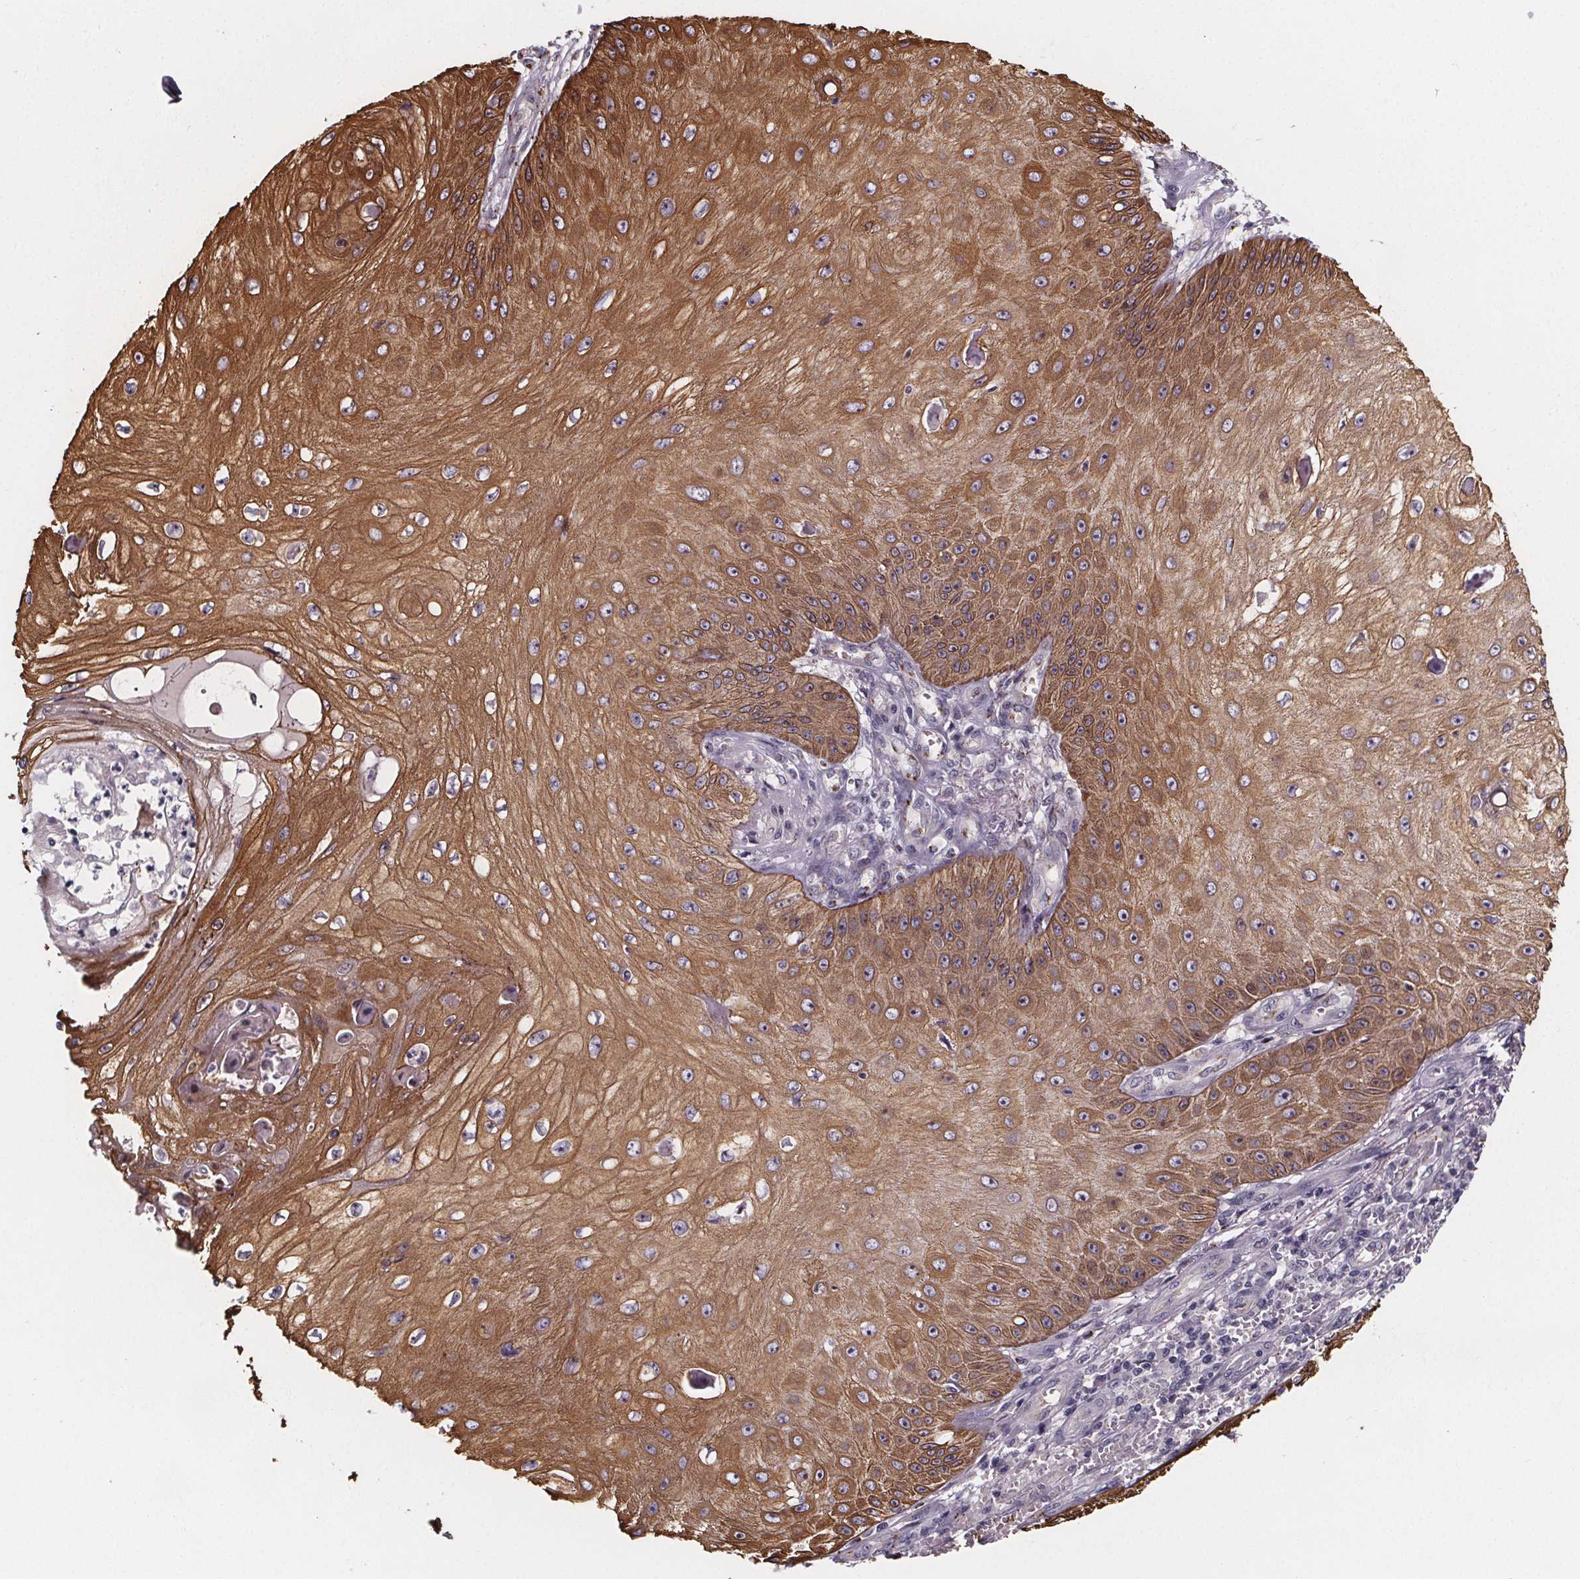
{"staining": {"intensity": "moderate", "quantity": ">75%", "location": "cytoplasmic/membranous"}, "tissue": "skin cancer", "cell_type": "Tumor cells", "image_type": "cancer", "snomed": [{"axis": "morphology", "description": "Squamous cell carcinoma, NOS"}, {"axis": "topography", "description": "Skin"}], "caption": "Immunohistochemistry (IHC) (DAB (3,3'-diaminobenzidine)) staining of human skin squamous cell carcinoma exhibits moderate cytoplasmic/membranous protein positivity in approximately >75% of tumor cells.", "gene": "NDST1", "patient": {"sex": "male", "age": 70}}